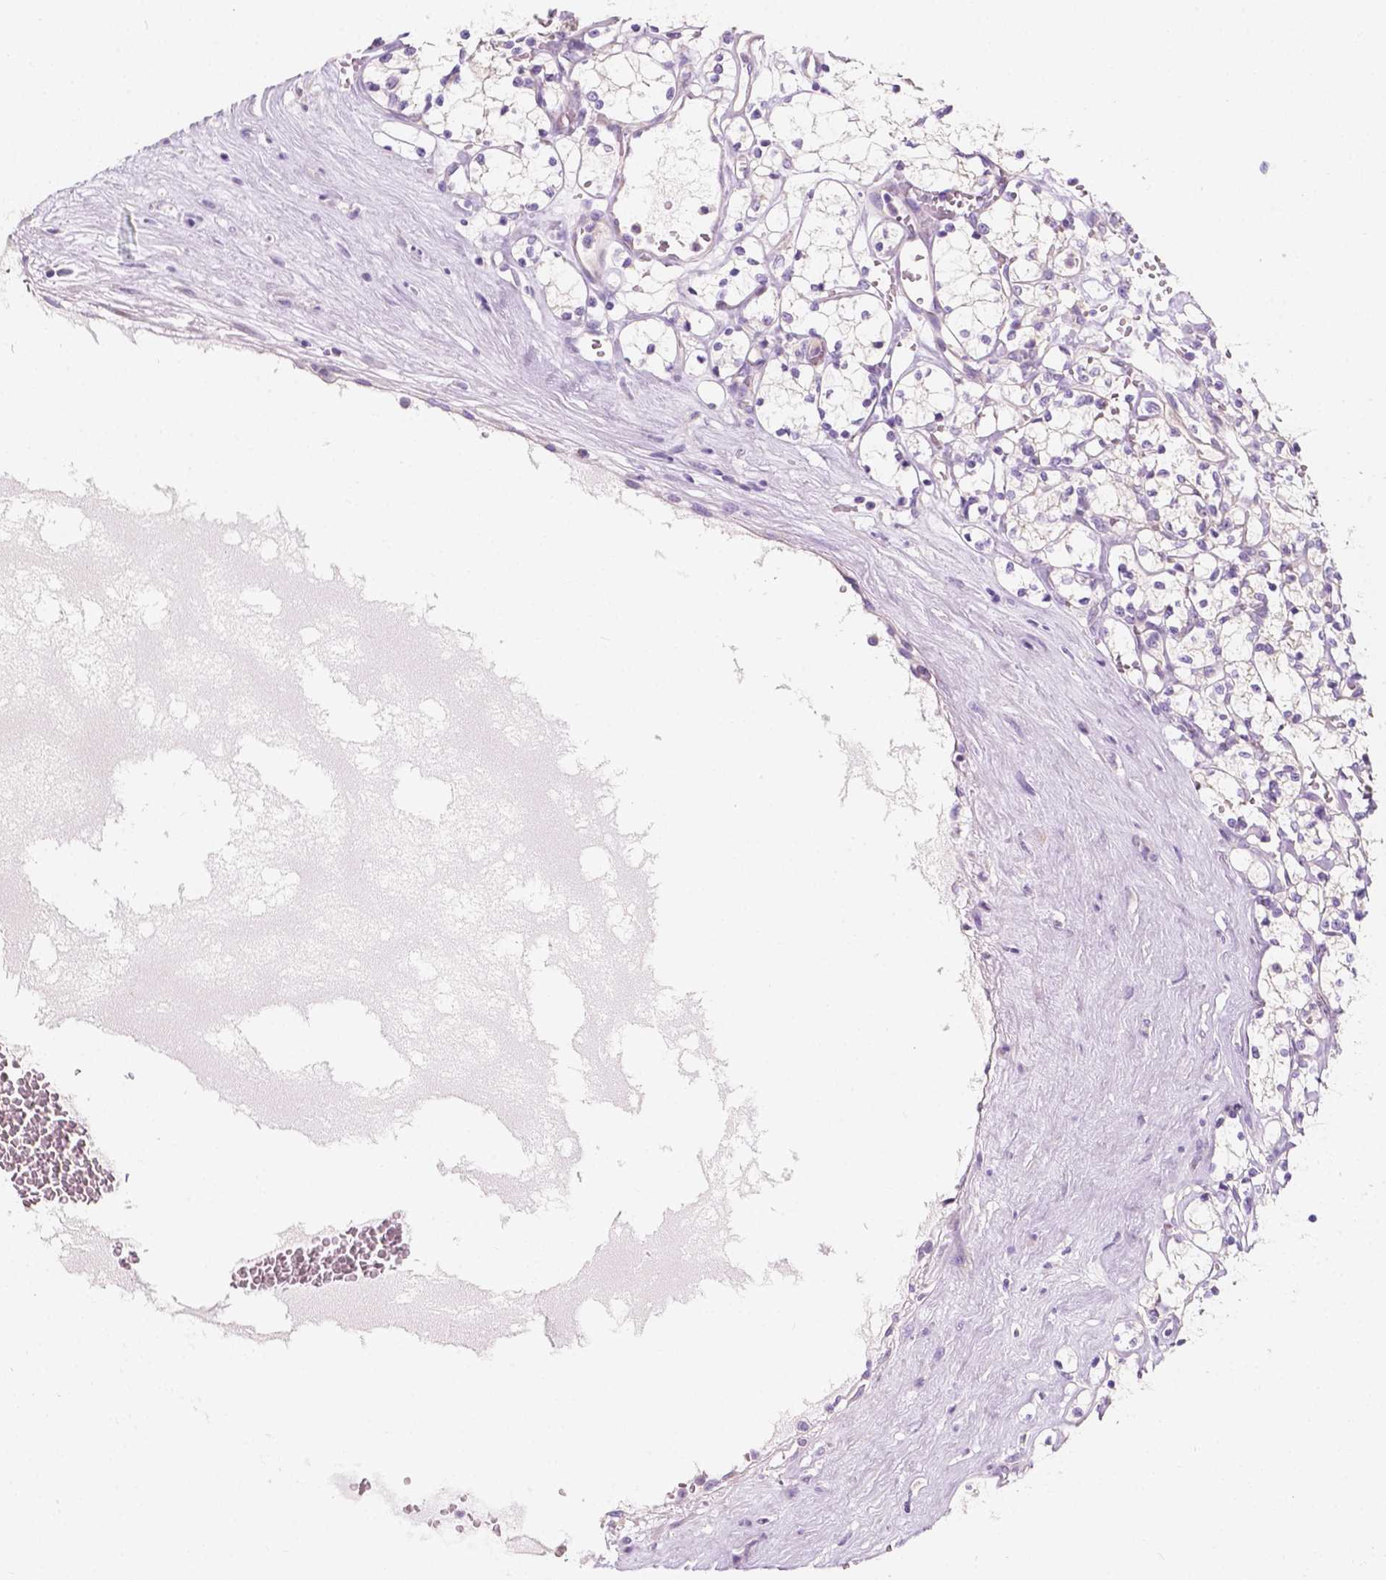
{"staining": {"intensity": "negative", "quantity": "none", "location": "none"}, "tissue": "renal cancer", "cell_type": "Tumor cells", "image_type": "cancer", "snomed": [{"axis": "morphology", "description": "Adenocarcinoma, NOS"}, {"axis": "topography", "description": "Kidney"}], "caption": "Tumor cells are negative for protein expression in human adenocarcinoma (renal).", "gene": "SIRT2", "patient": {"sex": "female", "age": 69}}